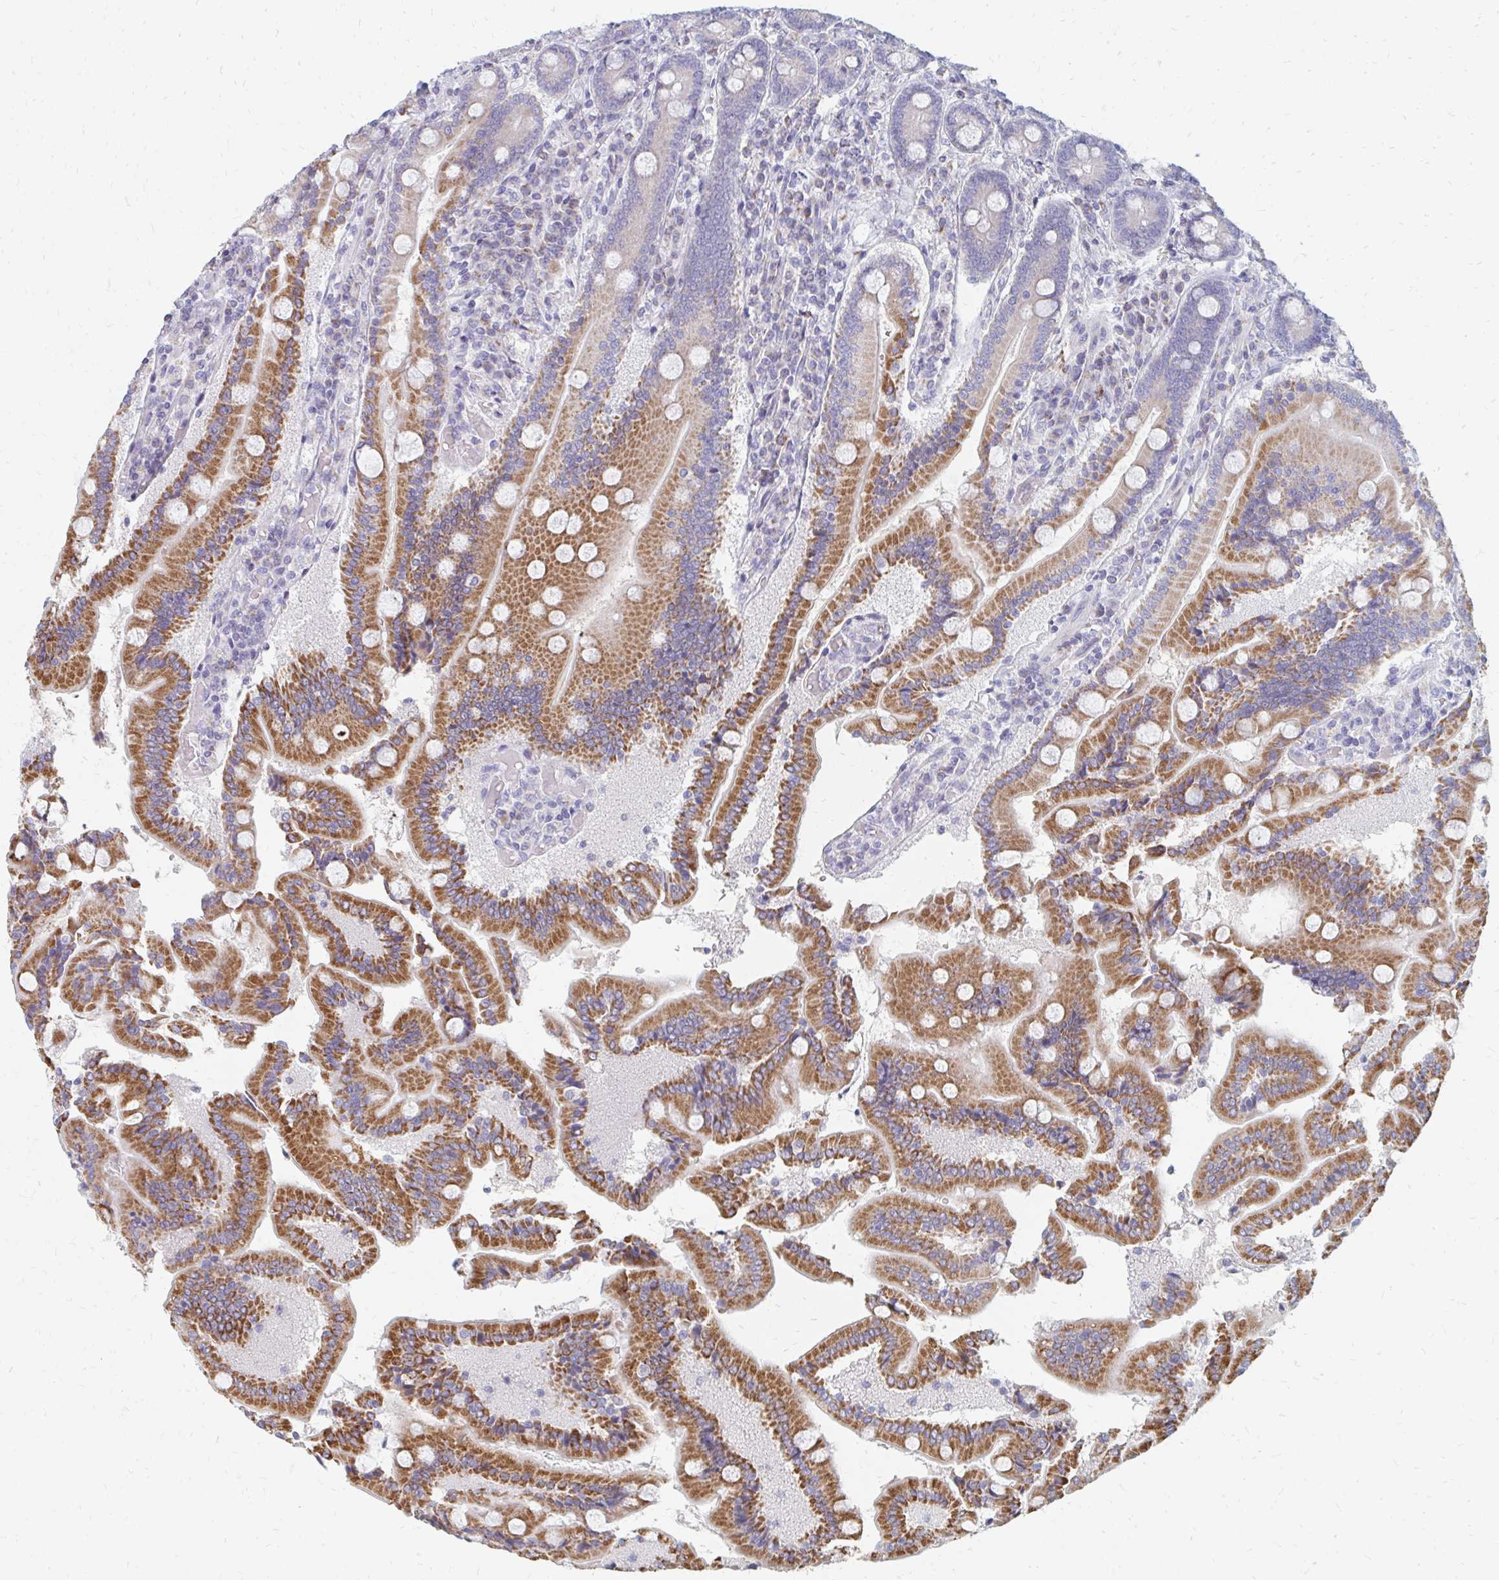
{"staining": {"intensity": "strong", "quantity": "25%-75%", "location": "cytoplasmic/membranous"}, "tissue": "duodenum", "cell_type": "Glandular cells", "image_type": "normal", "snomed": [{"axis": "morphology", "description": "Normal tissue, NOS"}, {"axis": "topography", "description": "Duodenum"}], "caption": "Duodenum stained for a protein shows strong cytoplasmic/membranous positivity in glandular cells. (Stains: DAB (3,3'-diaminobenzidine) in brown, nuclei in blue, Microscopy: brightfield microscopy at high magnification).", "gene": "OR10V1", "patient": {"sex": "female", "age": 62}}